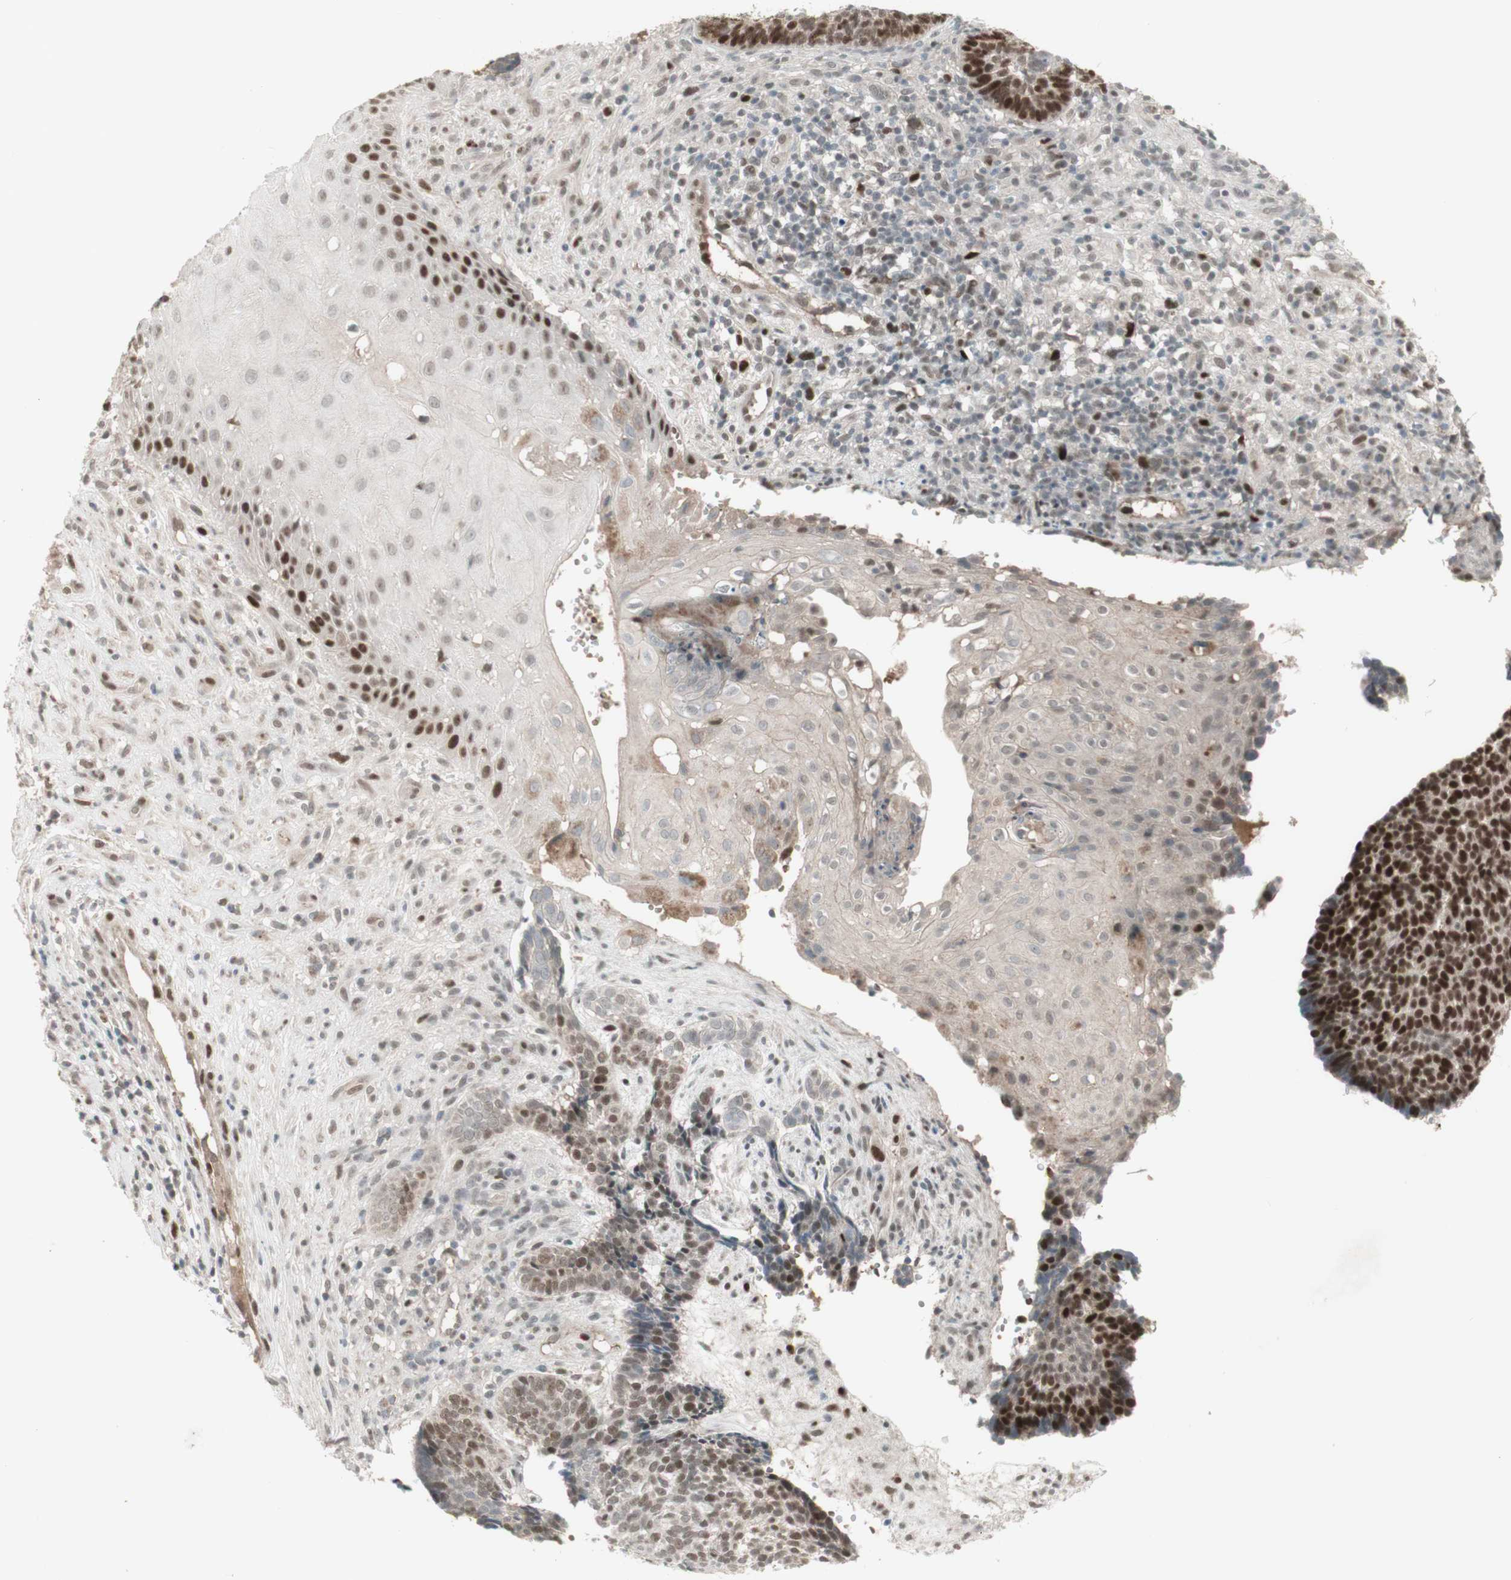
{"staining": {"intensity": "strong", "quantity": ">75%", "location": "nuclear"}, "tissue": "skin cancer", "cell_type": "Tumor cells", "image_type": "cancer", "snomed": [{"axis": "morphology", "description": "Basal cell carcinoma"}, {"axis": "topography", "description": "Skin"}], "caption": "Tumor cells demonstrate strong nuclear staining in approximately >75% of cells in skin cancer.", "gene": "MSH6", "patient": {"sex": "male", "age": 84}}